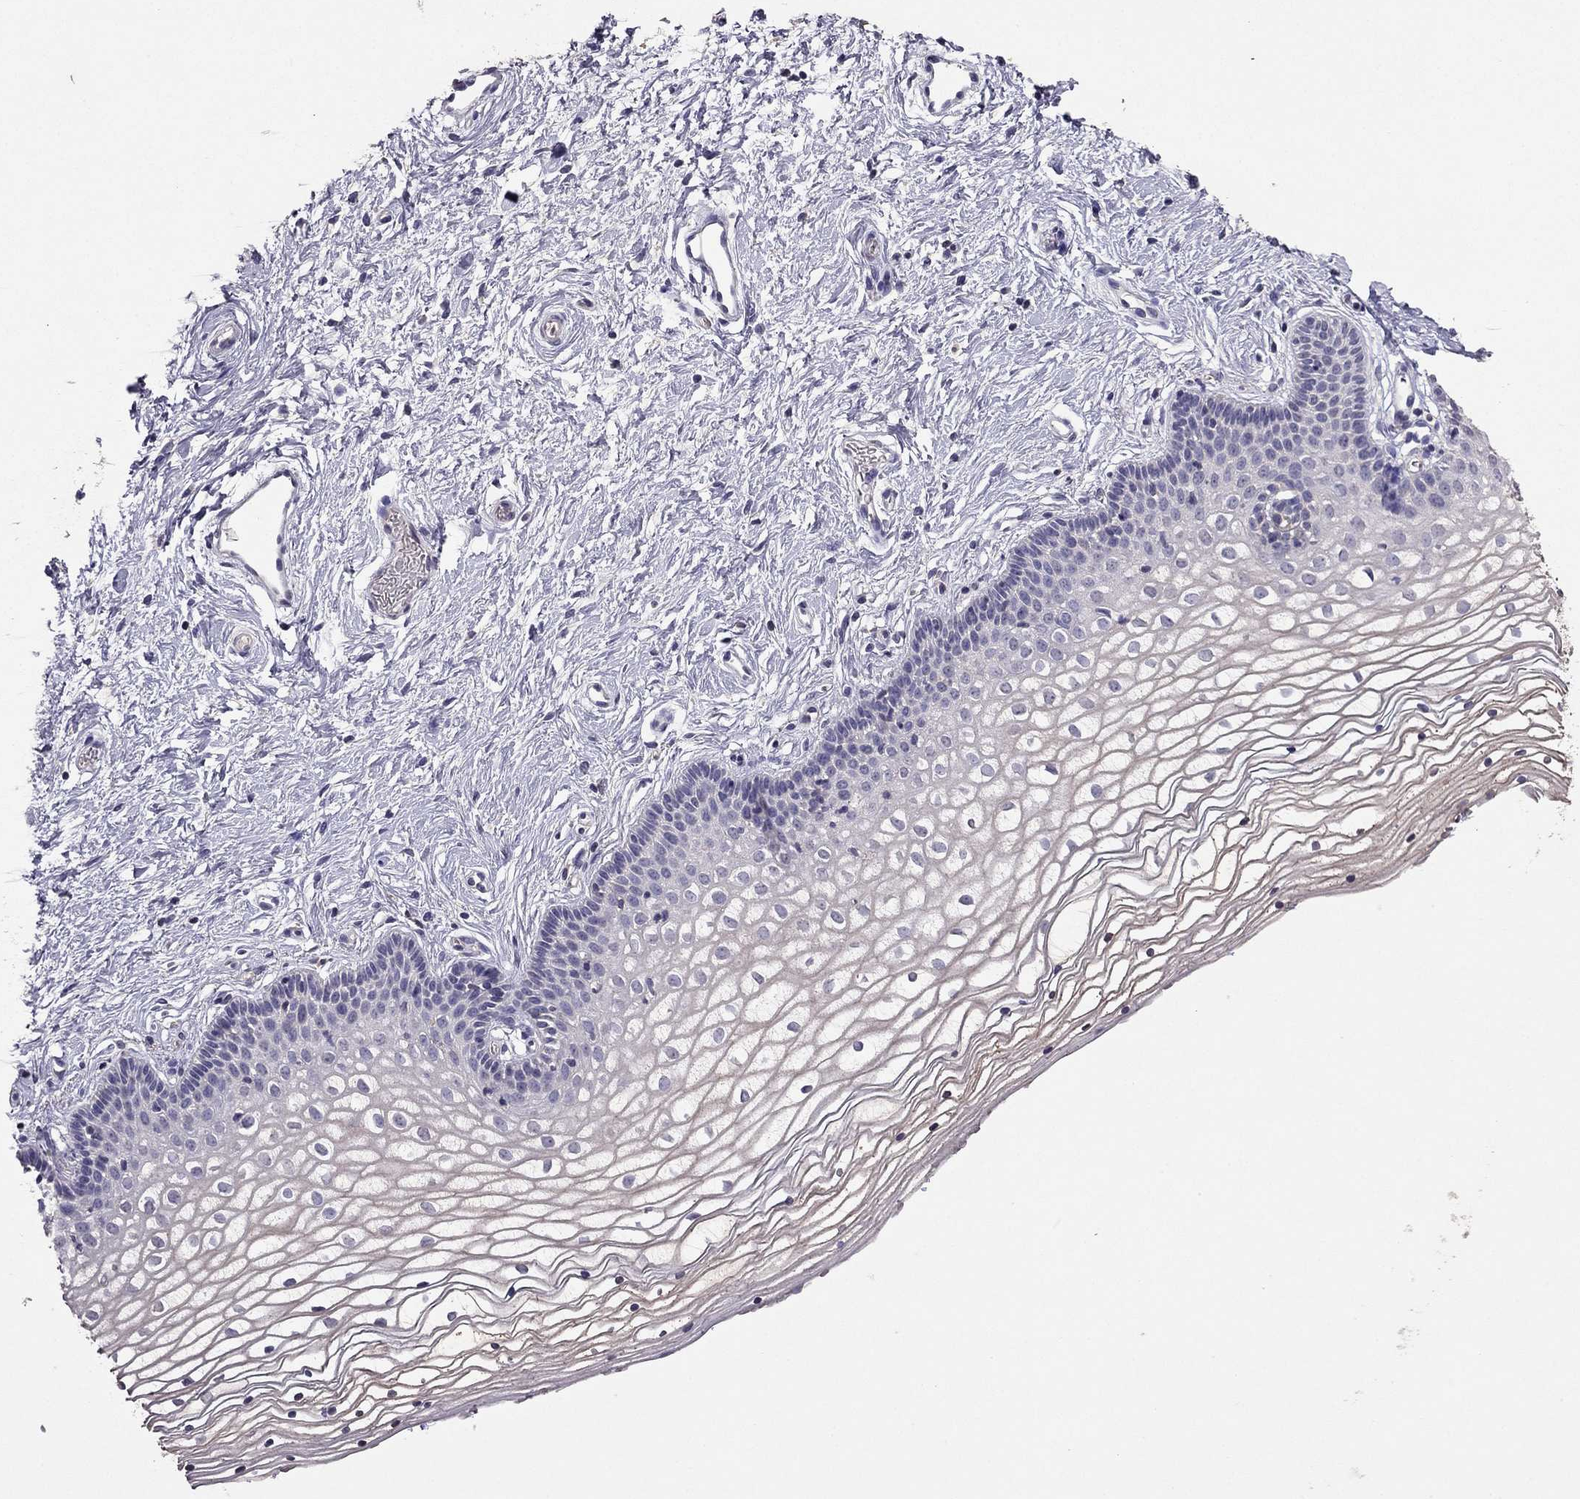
{"staining": {"intensity": "negative", "quantity": "none", "location": "none"}, "tissue": "vagina", "cell_type": "Squamous epithelial cells", "image_type": "normal", "snomed": [{"axis": "morphology", "description": "Normal tissue, NOS"}, {"axis": "topography", "description": "Vagina"}], "caption": "IHC of benign human vagina displays no expression in squamous epithelial cells. (Stains: DAB (3,3'-diaminobenzidine) immunohistochemistry (IHC) with hematoxylin counter stain, Microscopy: brightfield microscopy at high magnification).", "gene": "RFLNB", "patient": {"sex": "female", "age": 36}}